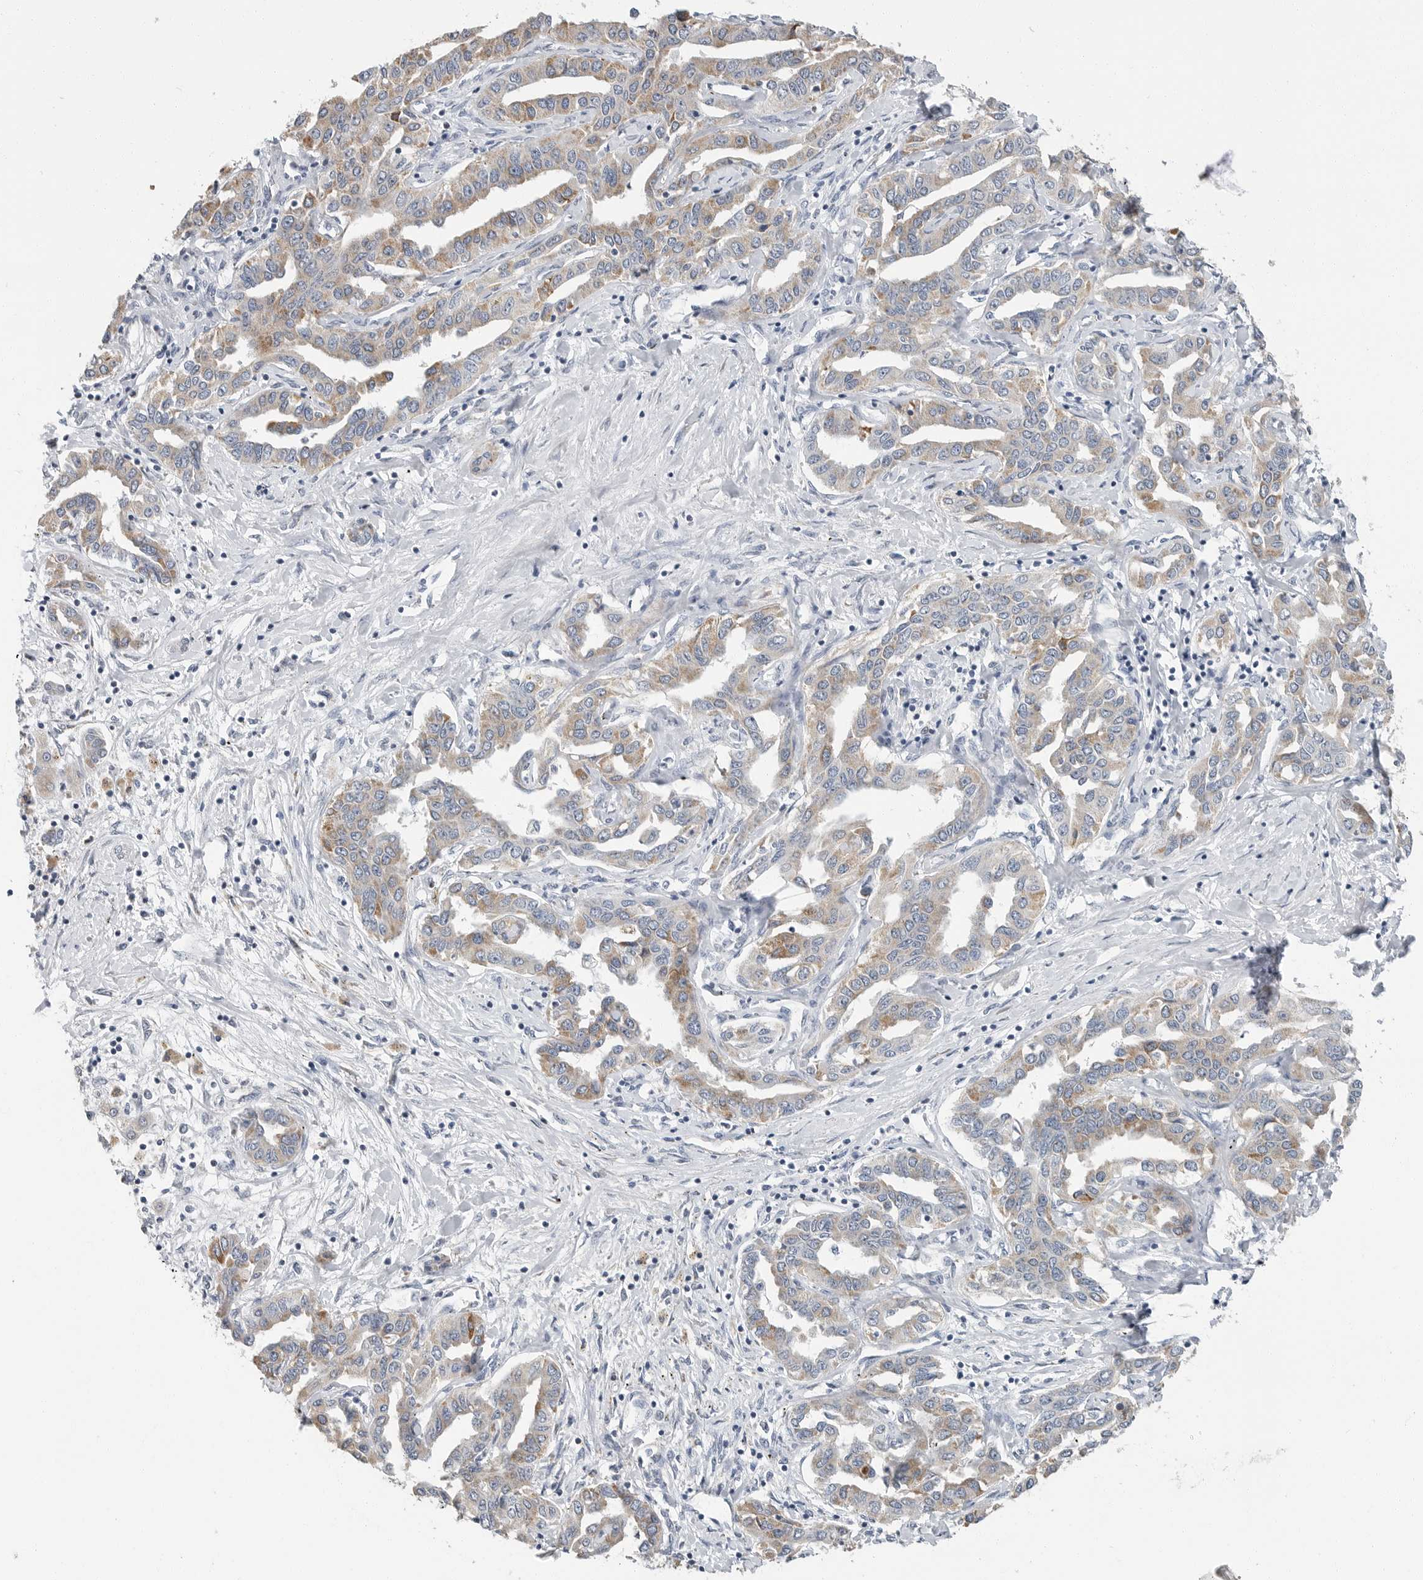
{"staining": {"intensity": "weak", "quantity": ">75%", "location": "cytoplasmic/membranous"}, "tissue": "liver cancer", "cell_type": "Tumor cells", "image_type": "cancer", "snomed": [{"axis": "morphology", "description": "Cholangiocarcinoma"}, {"axis": "topography", "description": "Liver"}], "caption": "Tumor cells reveal low levels of weak cytoplasmic/membranous staining in about >75% of cells in liver cholangiocarcinoma.", "gene": "PLN", "patient": {"sex": "male", "age": 59}}